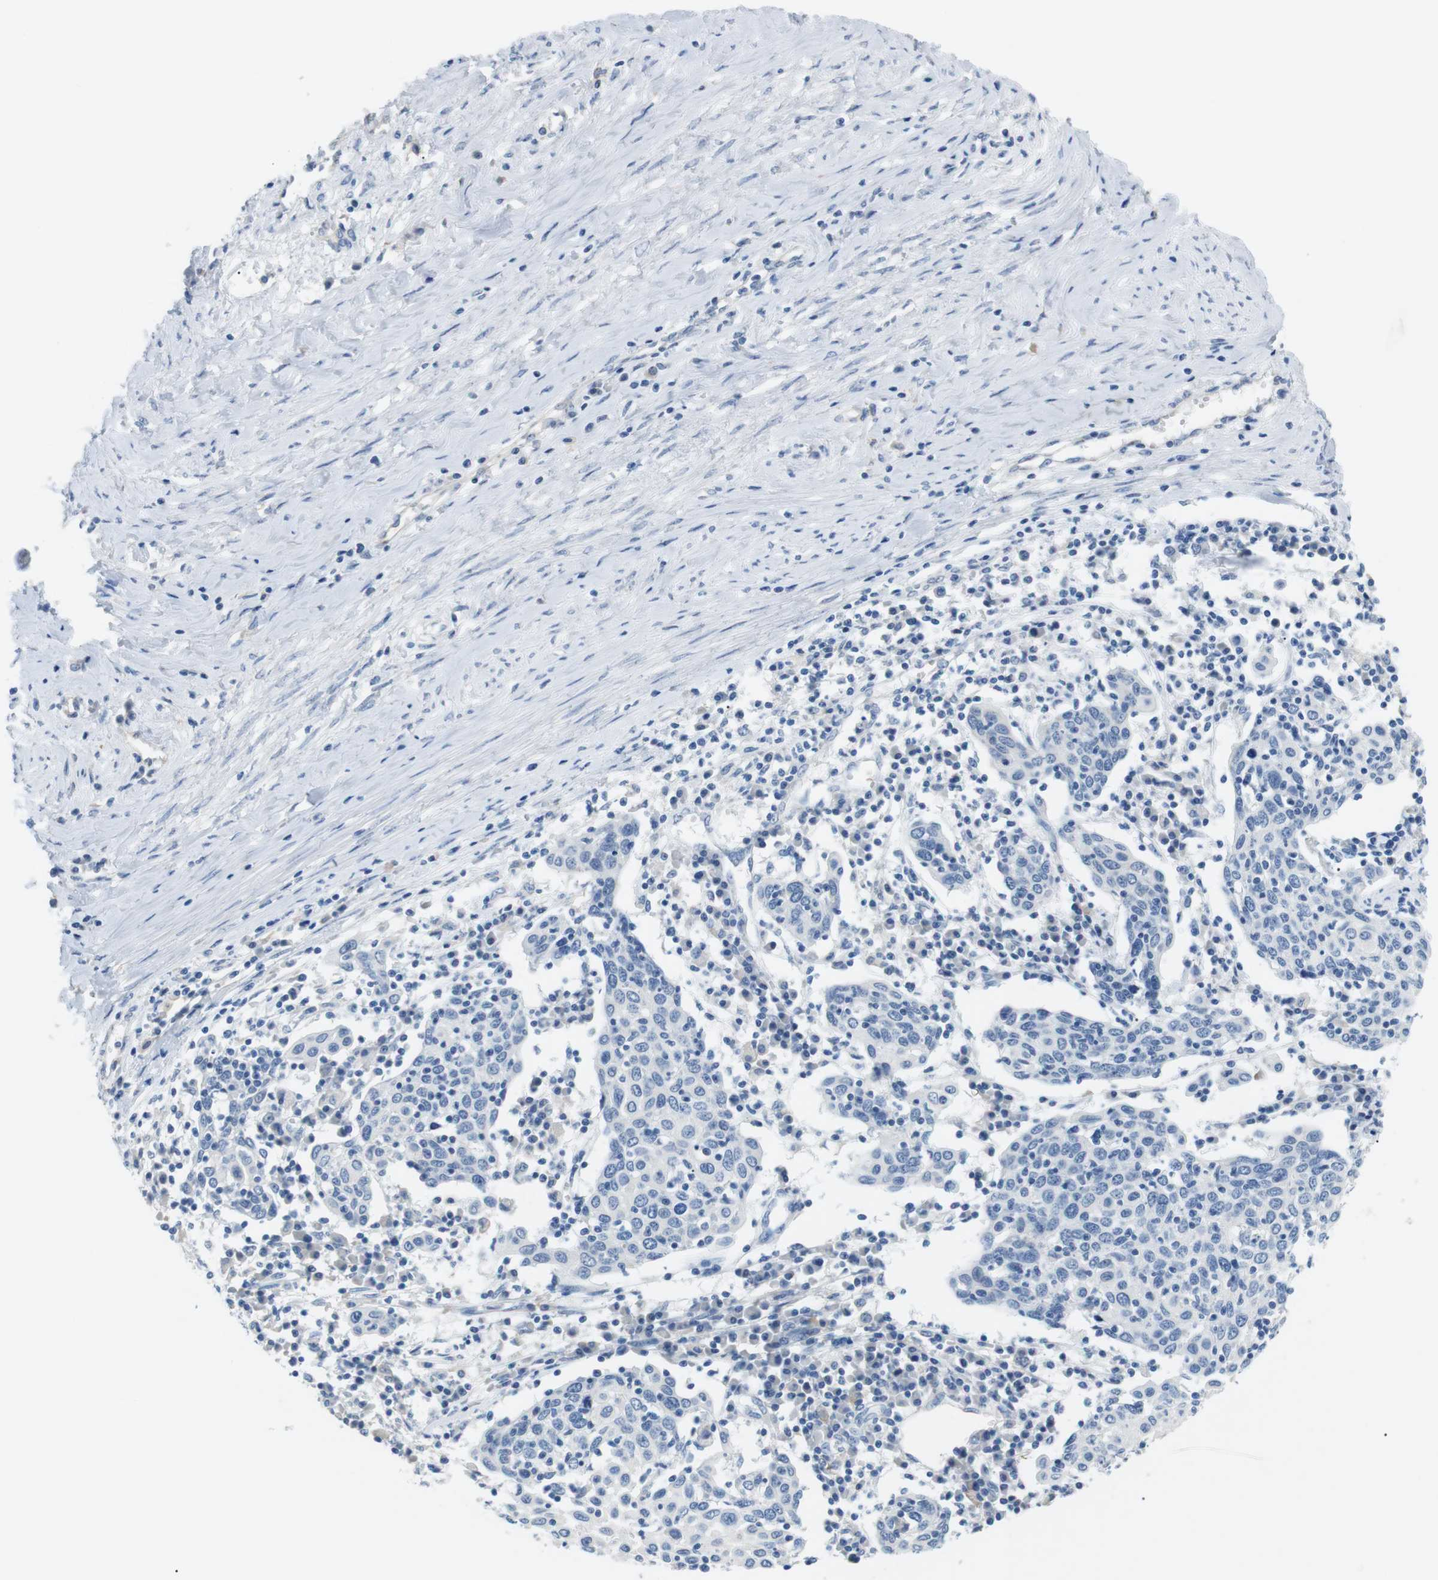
{"staining": {"intensity": "negative", "quantity": "none", "location": "none"}, "tissue": "cervical cancer", "cell_type": "Tumor cells", "image_type": "cancer", "snomed": [{"axis": "morphology", "description": "Squamous cell carcinoma, NOS"}, {"axis": "topography", "description": "Cervix"}], "caption": "Tumor cells show no significant protein staining in cervical cancer (squamous cell carcinoma).", "gene": "FCGRT", "patient": {"sex": "female", "age": 40}}